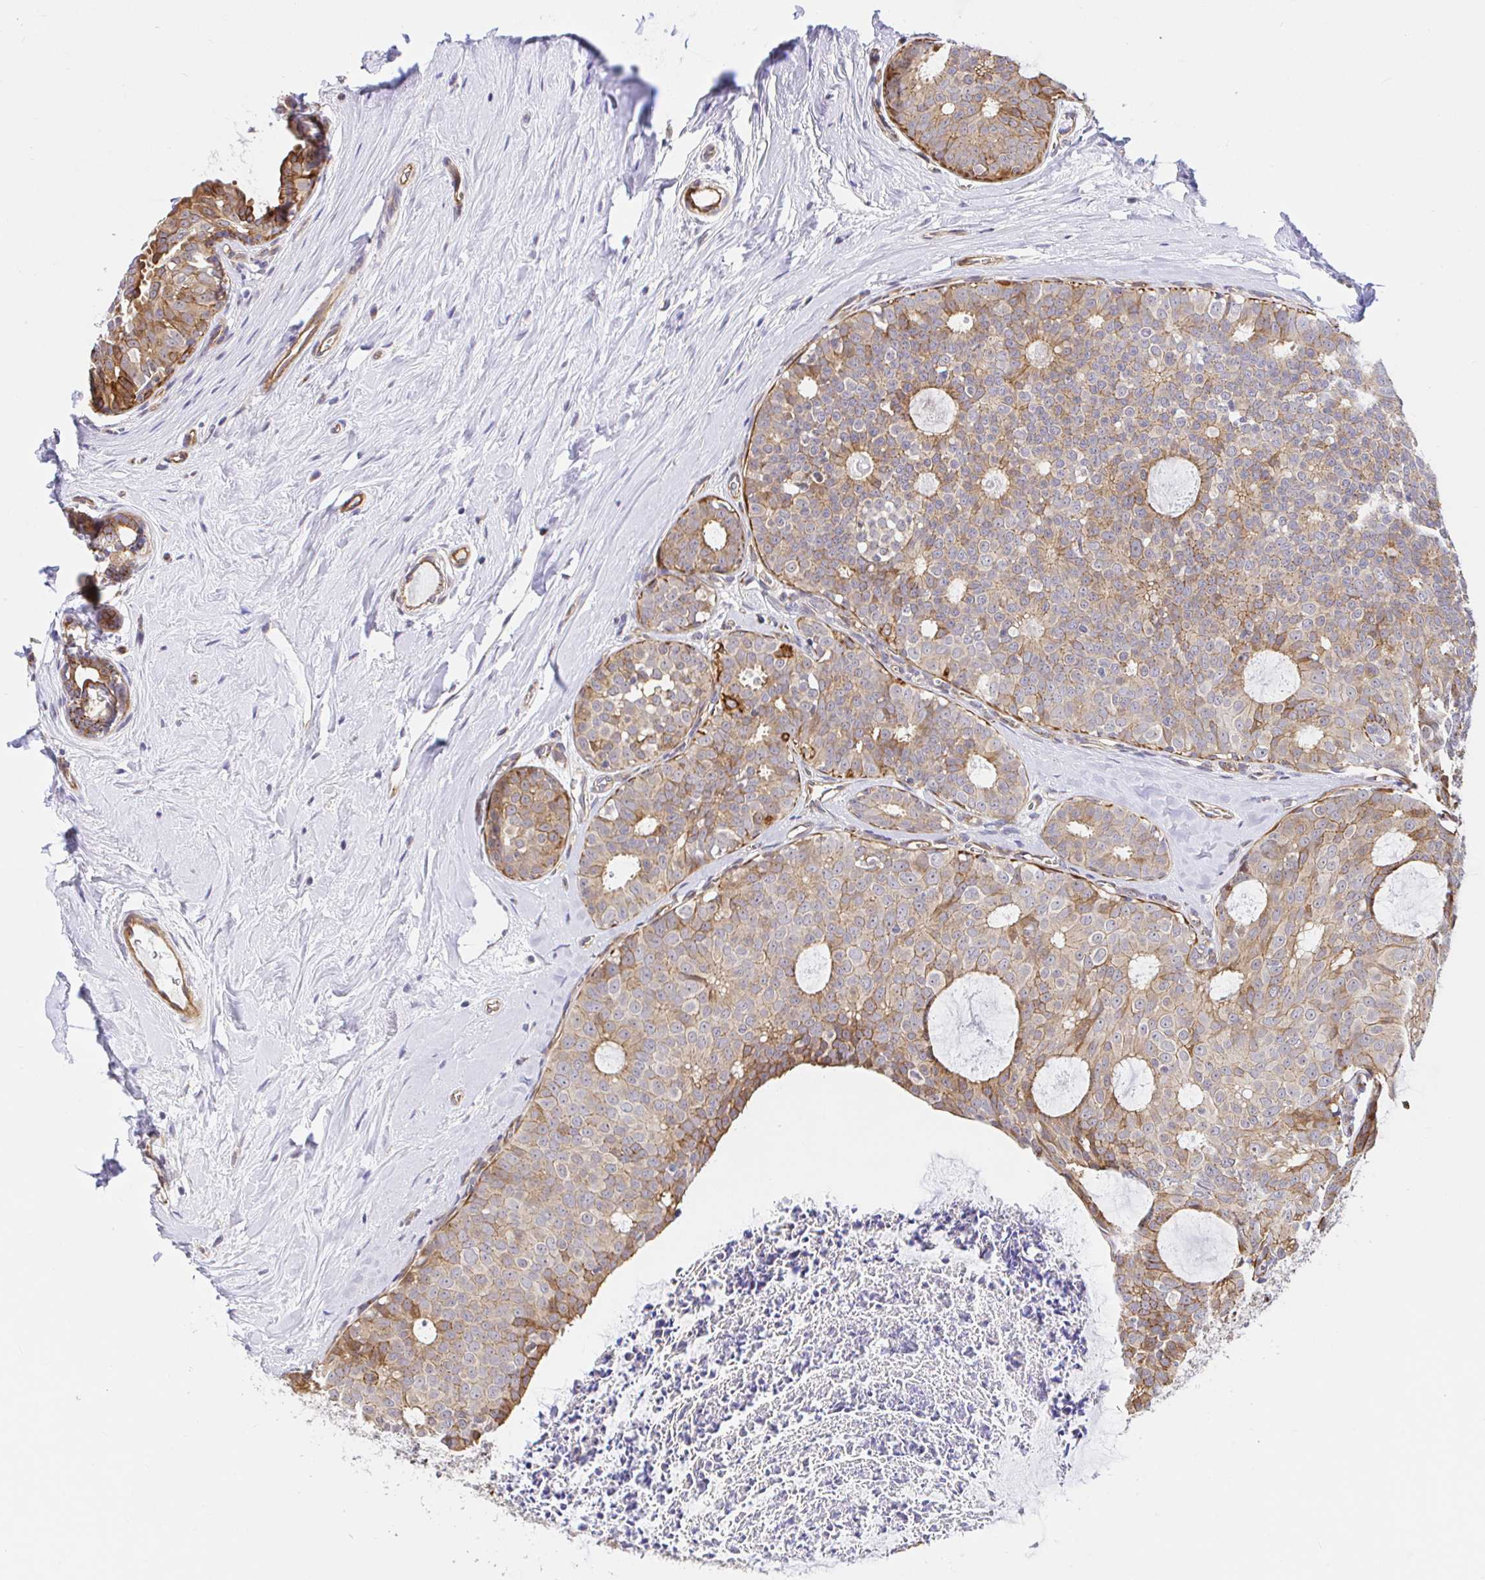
{"staining": {"intensity": "moderate", "quantity": ">75%", "location": "cytoplasmic/membranous"}, "tissue": "breast cancer", "cell_type": "Tumor cells", "image_type": "cancer", "snomed": [{"axis": "morphology", "description": "Duct carcinoma"}, {"axis": "topography", "description": "Breast"}], "caption": "Brown immunohistochemical staining in human breast cancer demonstrates moderate cytoplasmic/membranous staining in about >75% of tumor cells.", "gene": "TRIM55", "patient": {"sex": "female", "age": 45}}